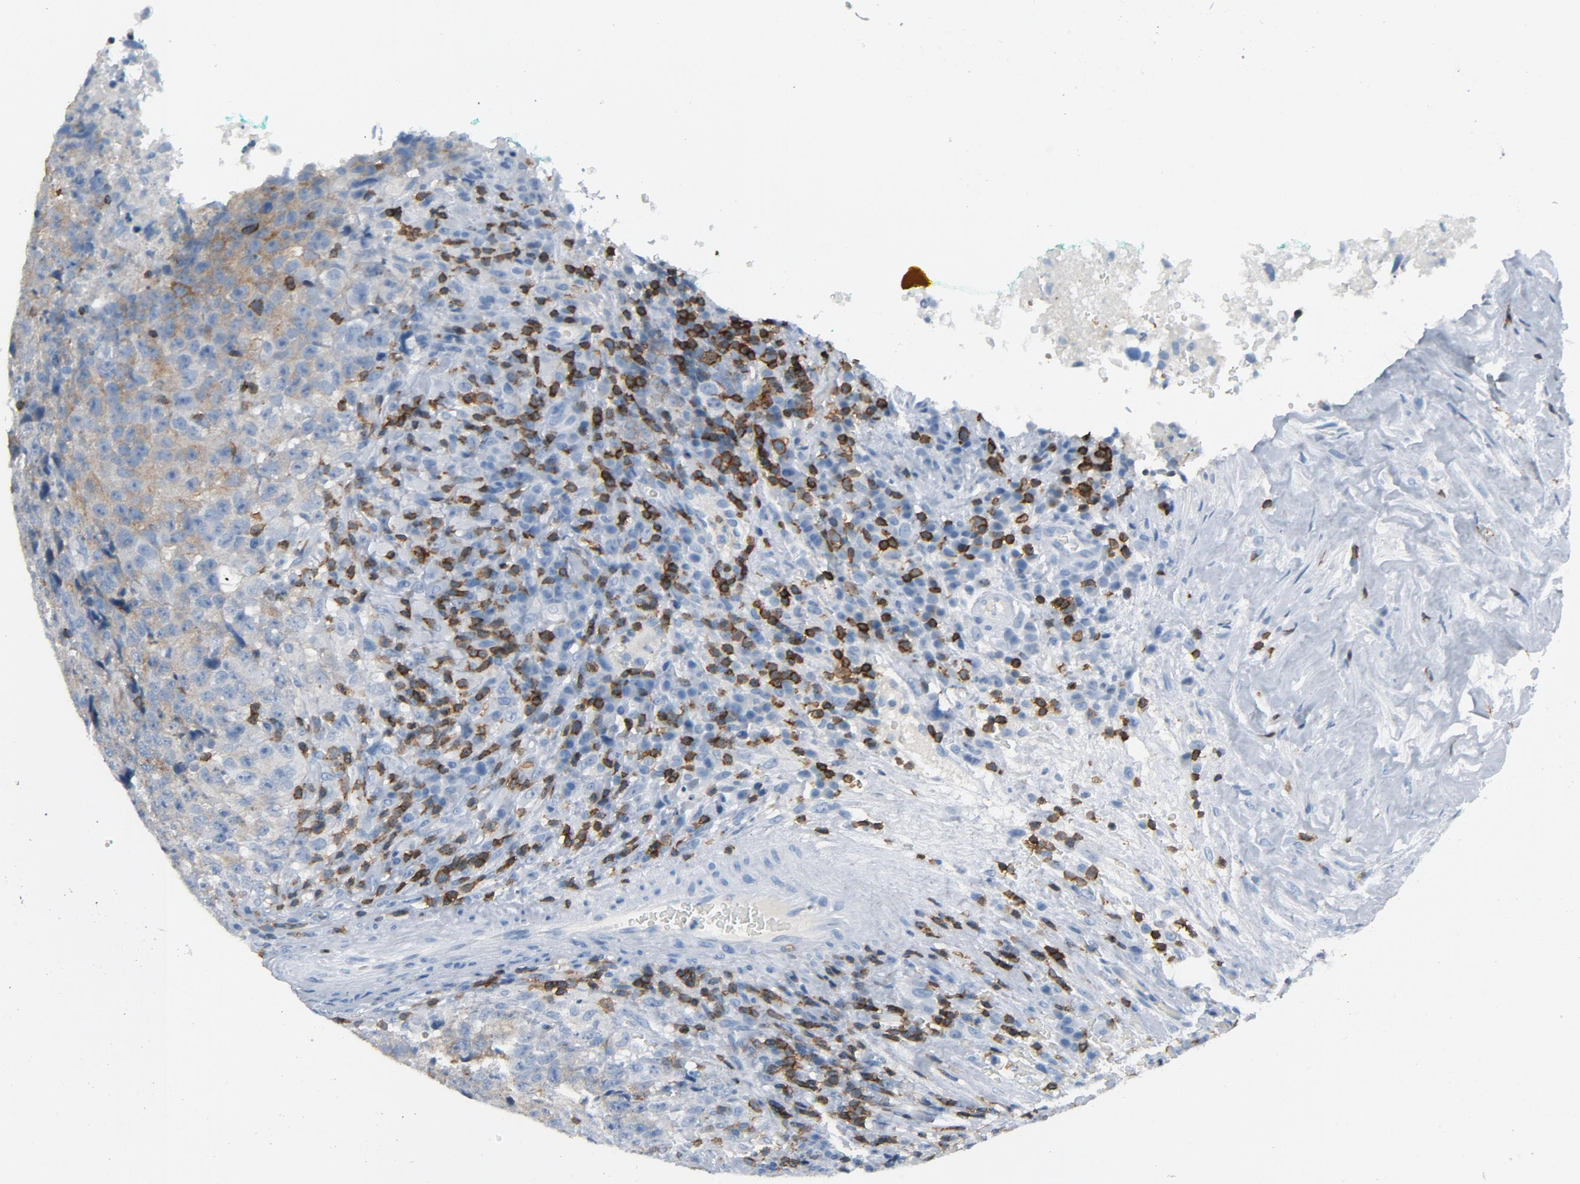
{"staining": {"intensity": "weak", "quantity": "25%-75%", "location": "cytoplasmic/membranous"}, "tissue": "testis cancer", "cell_type": "Tumor cells", "image_type": "cancer", "snomed": [{"axis": "morphology", "description": "Necrosis, NOS"}, {"axis": "morphology", "description": "Carcinoma, Embryonal, NOS"}, {"axis": "topography", "description": "Testis"}], "caption": "Immunohistochemistry (IHC) of human testis cancer (embryonal carcinoma) demonstrates low levels of weak cytoplasmic/membranous expression in about 25%-75% of tumor cells. The protein of interest is shown in brown color, while the nuclei are stained blue.", "gene": "LCK", "patient": {"sex": "male", "age": 19}}